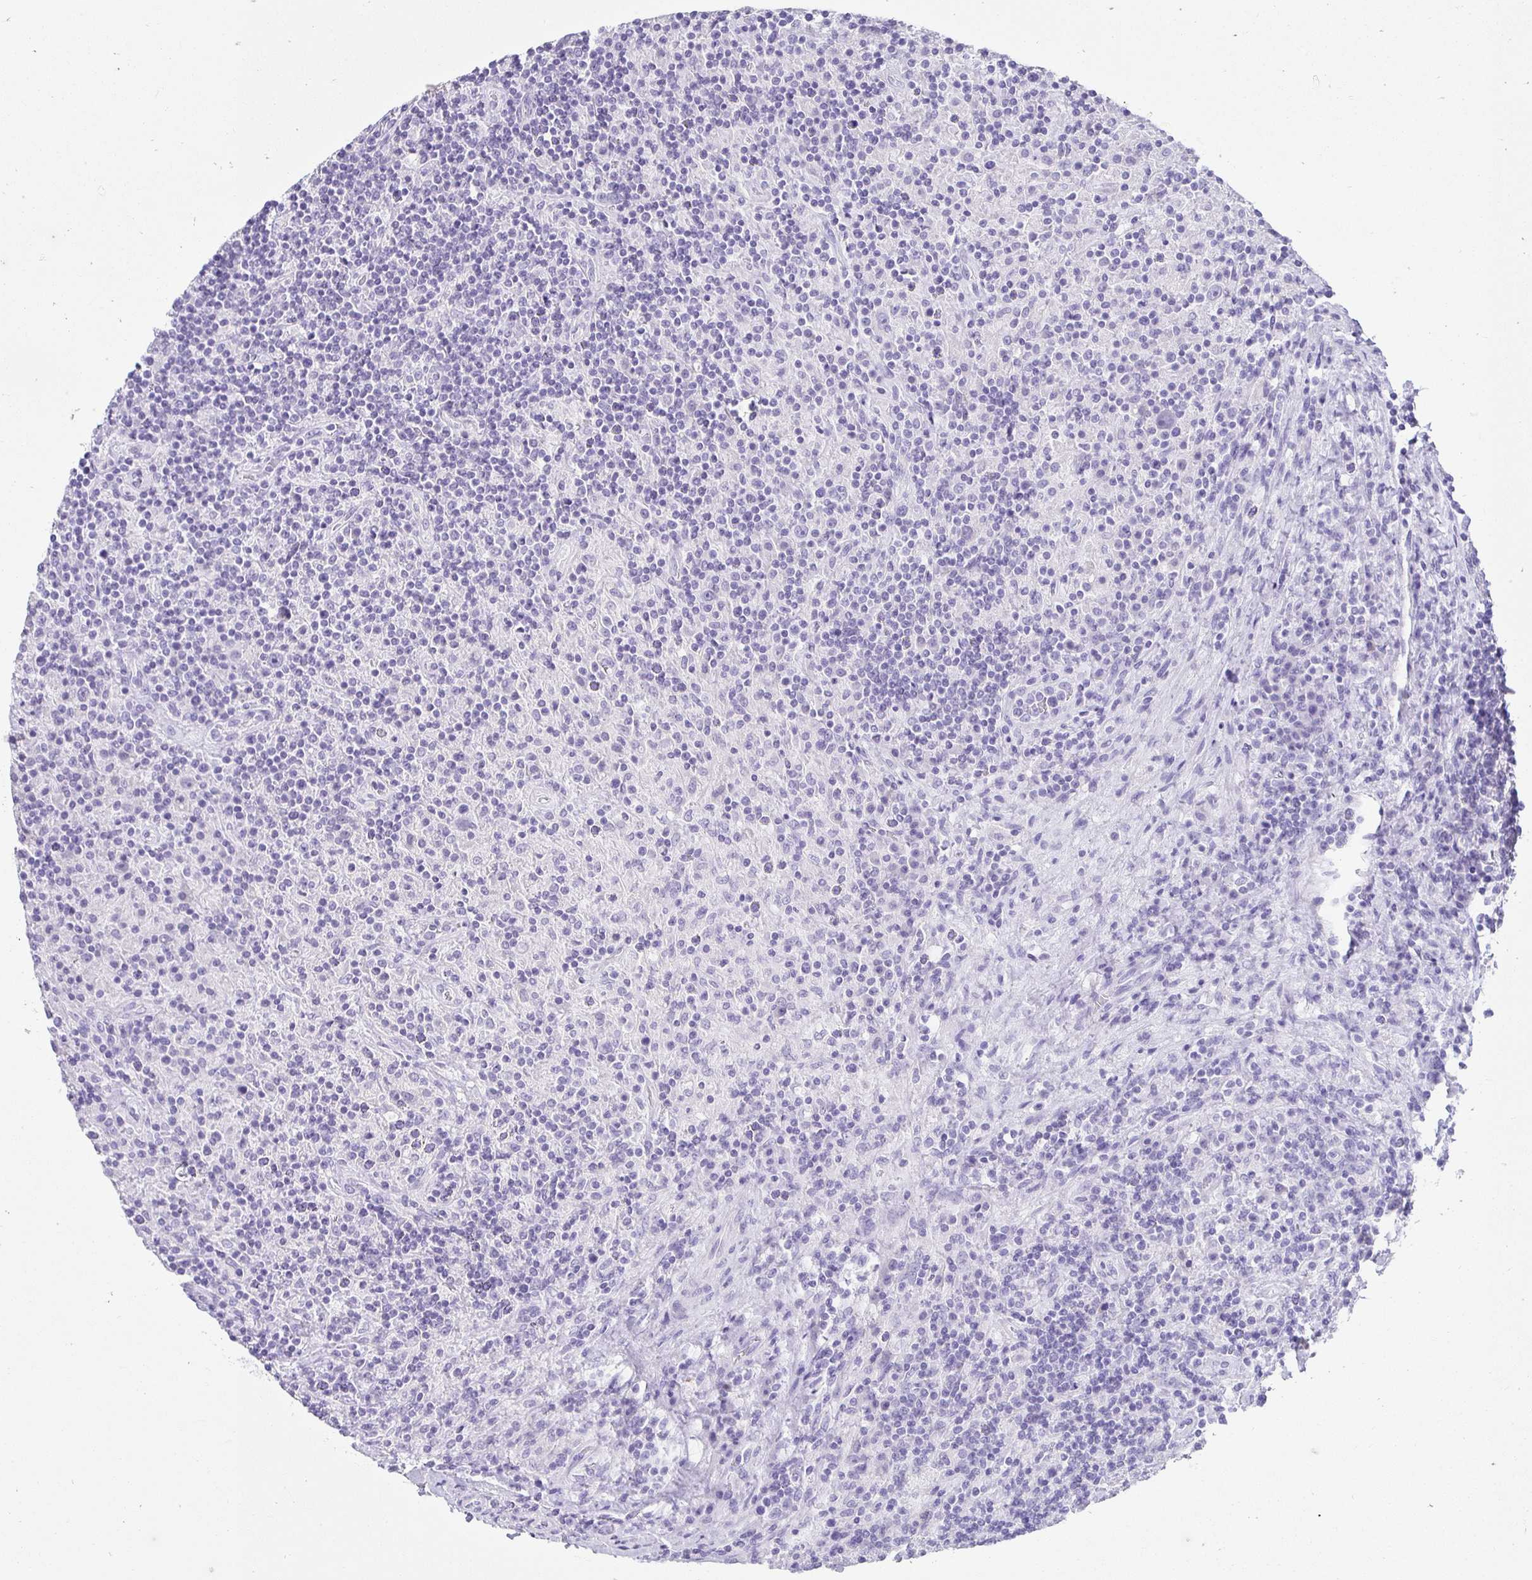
{"staining": {"intensity": "negative", "quantity": "none", "location": "none"}, "tissue": "lymphoma", "cell_type": "Tumor cells", "image_type": "cancer", "snomed": [{"axis": "morphology", "description": "Hodgkin's disease, NOS"}, {"axis": "topography", "description": "Lymph node"}], "caption": "Immunohistochemical staining of Hodgkin's disease displays no significant staining in tumor cells.", "gene": "CHAT", "patient": {"sex": "male", "age": 70}}